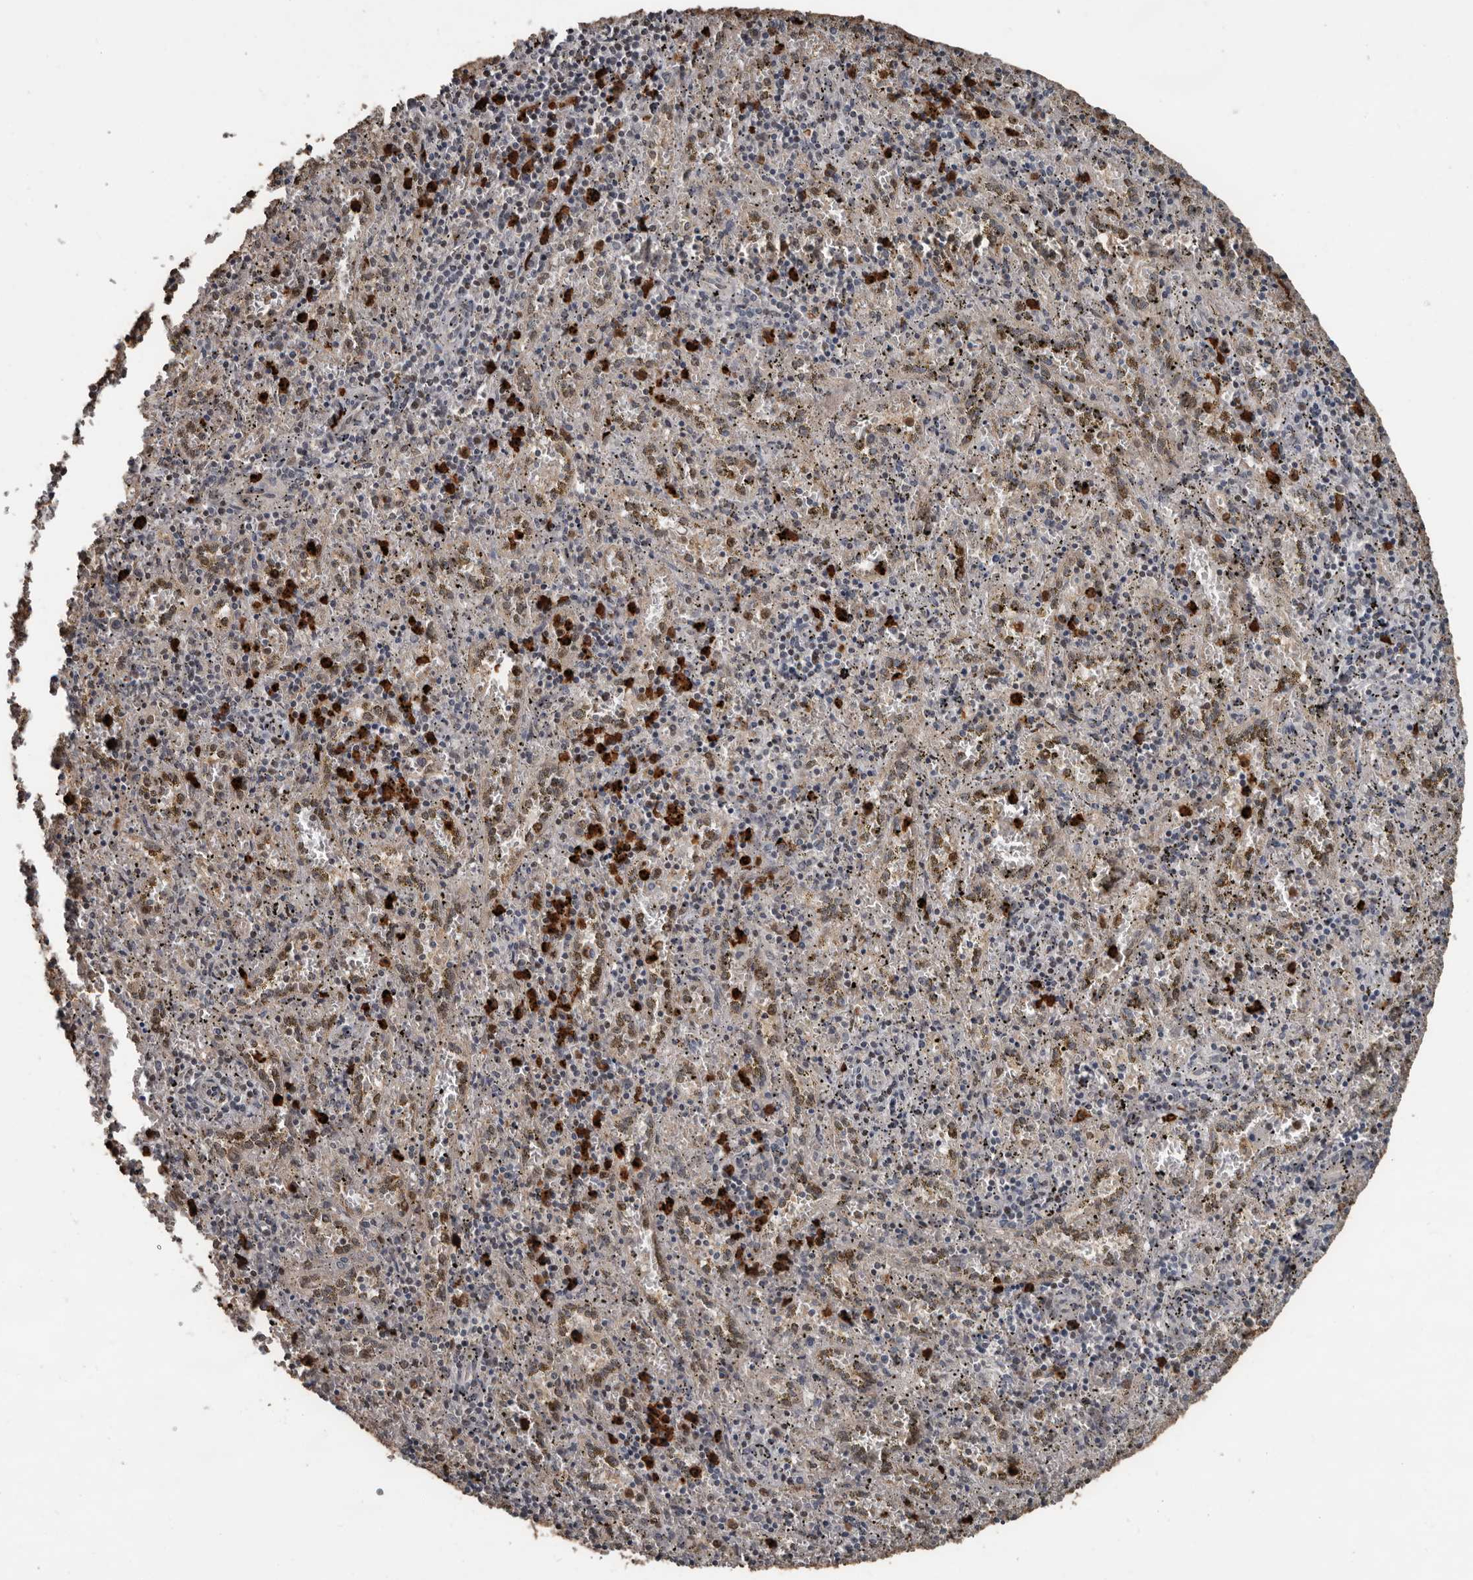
{"staining": {"intensity": "strong", "quantity": "25%-75%", "location": "nuclear"}, "tissue": "spleen", "cell_type": "Cells in red pulp", "image_type": "normal", "snomed": [{"axis": "morphology", "description": "Normal tissue, NOS"}, {"axis": "topography", "description": "Spleen"}], "caption": "Protein expression analysis of benign spleen demonstrates strong nuclear positivity in about 25%-75% of cells in red pulp.", "gene": "FSBP", "patient": {"sex": "male", "age": 11}}